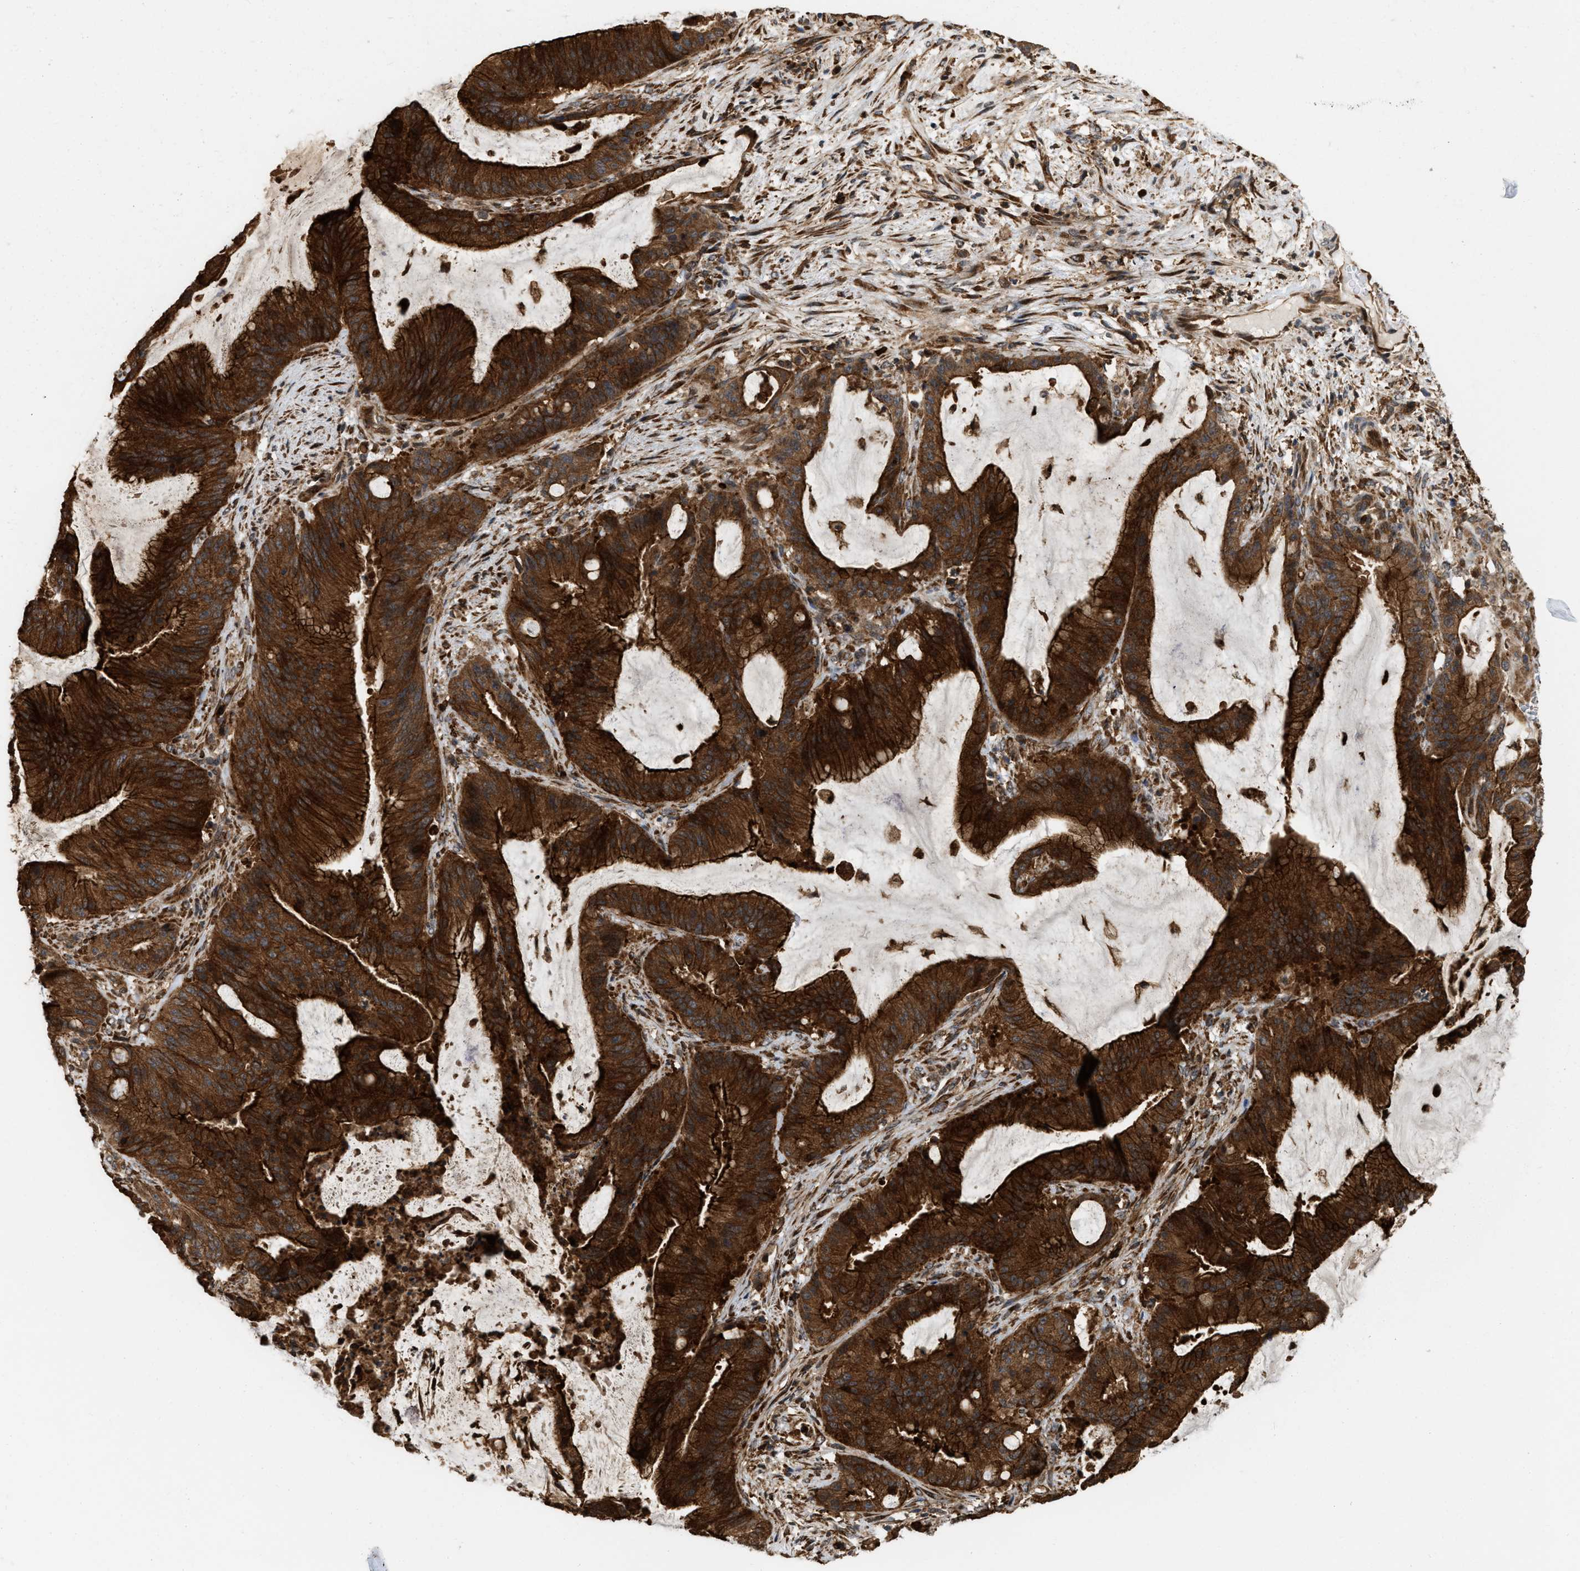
{"staining": {"intensity": "strong", "quantity": ">75%", "location": "cytoplasmic/membranous"}, "tissue": "liver cancer", "cell_type": "Tumor cells", "image_type": "cancer", "snomed": [{"axis": "morphology", "description": "Normal tissue, NOS"}, {"axis": "morphology", "description": "Cholangiocarcinoma"}, {"axis": "topography", "description": "Liver"}, {"axis": "topography", "description": "Peripheral nerve tissue"}], "caption": "DAB (3,3'-diaminobenzidine) immunohistochemical staining of human liver cholangiocarcinoma exhibits strong cytoplasmic/membranous protein expression in approximately >75% of tumor cells. Using DAB (3,3'-diaminobenzidine) (brown) and hematoxylin (blue) stains, captured at high magnification using brightfield microscopy.", "gene": "IQCE", "patient": {"sex": "female", "age": 73}}